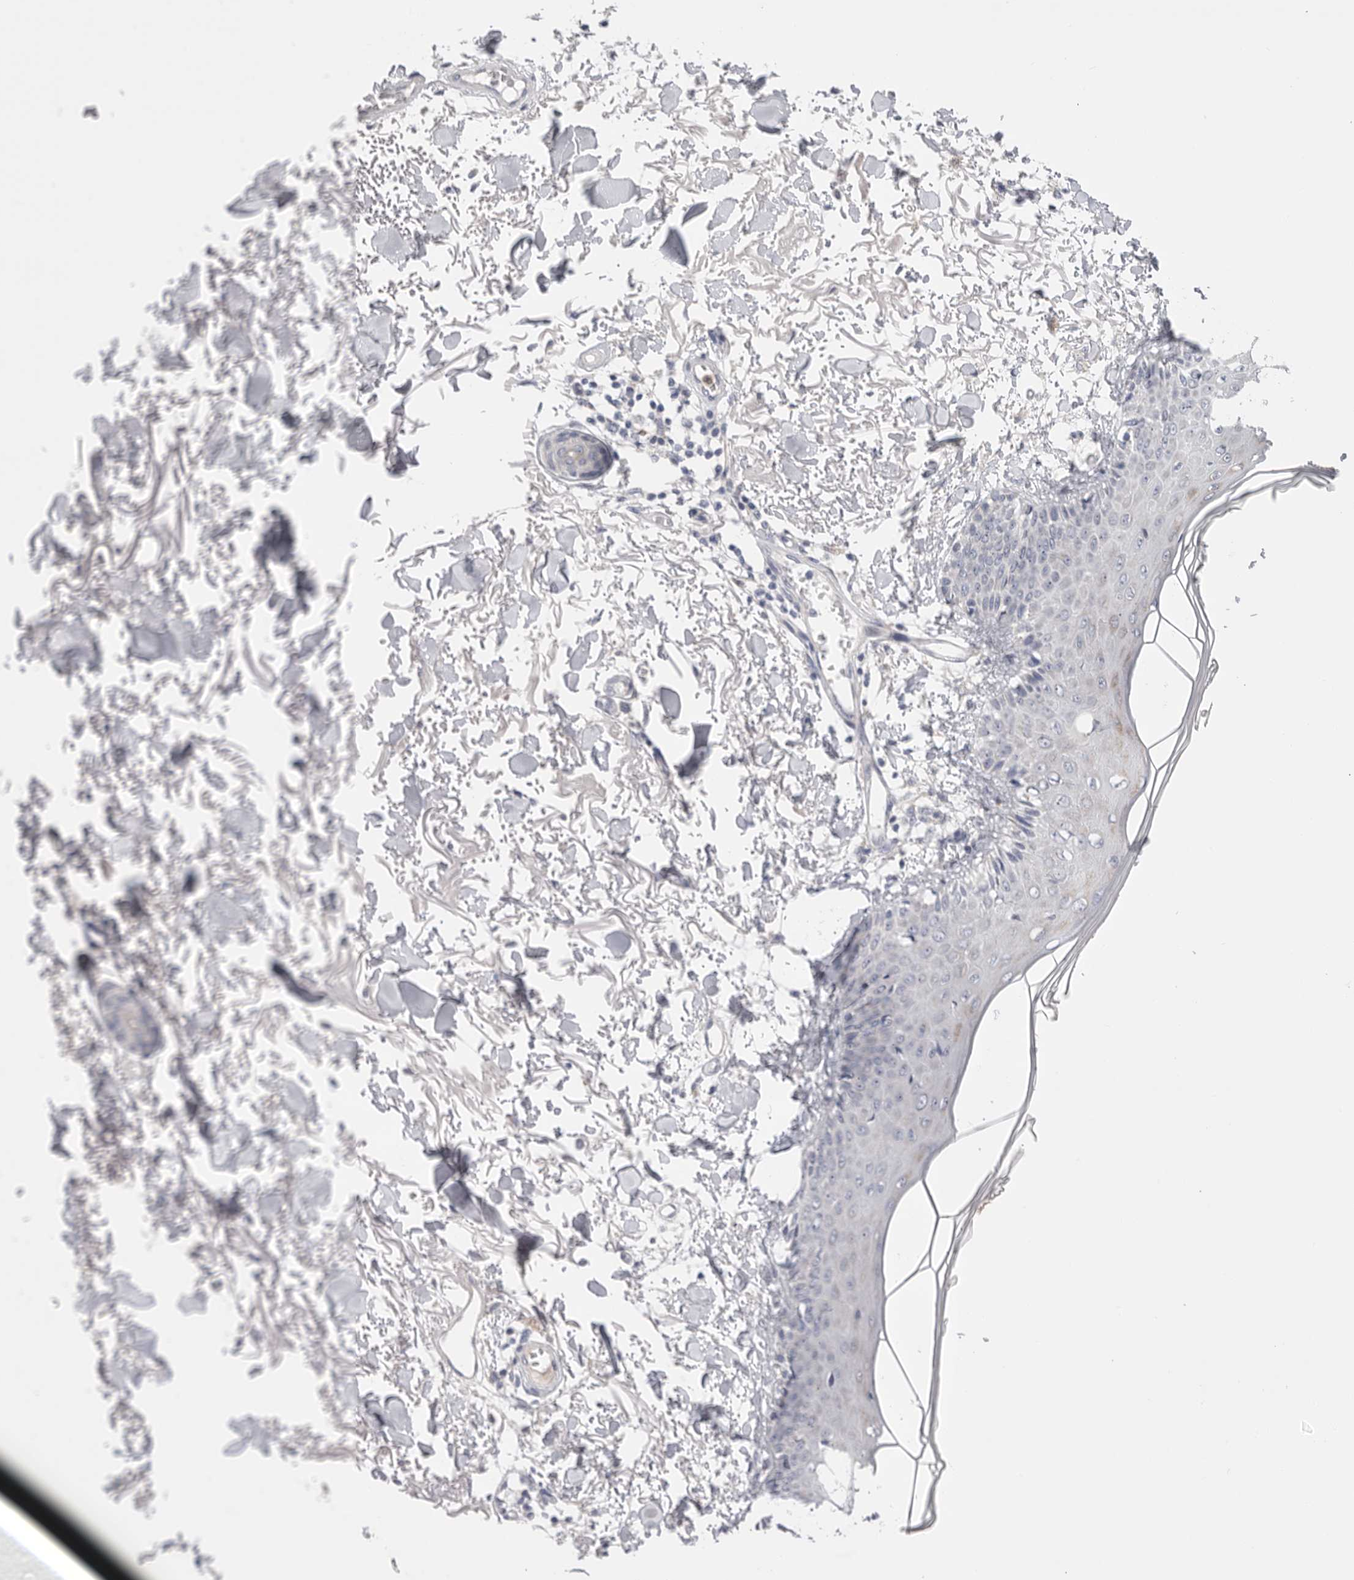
{"staining": {"intensity": "negative", "quantity": "none", "location": "none"}, "tissue": "skin", "cell_type": "Fibroblasts", "image_type": "normal", "snomed": [{"axis": "morphology", "description": "Normal tissue, NOS"}, {"axis": "morphology", "description": "Squamous cell carcinoma, NOS"}, {"axis": "topography", "description": "Skin"}, {"axis": "topography", "description": "Peripheral nerve tissue"}], "caption": "Immunohistochemistry of unremarkable human skin reveals no expression in fibroblasts.", "gene": "CCDC126", "patient": {"sex": "male", "age": 83}}